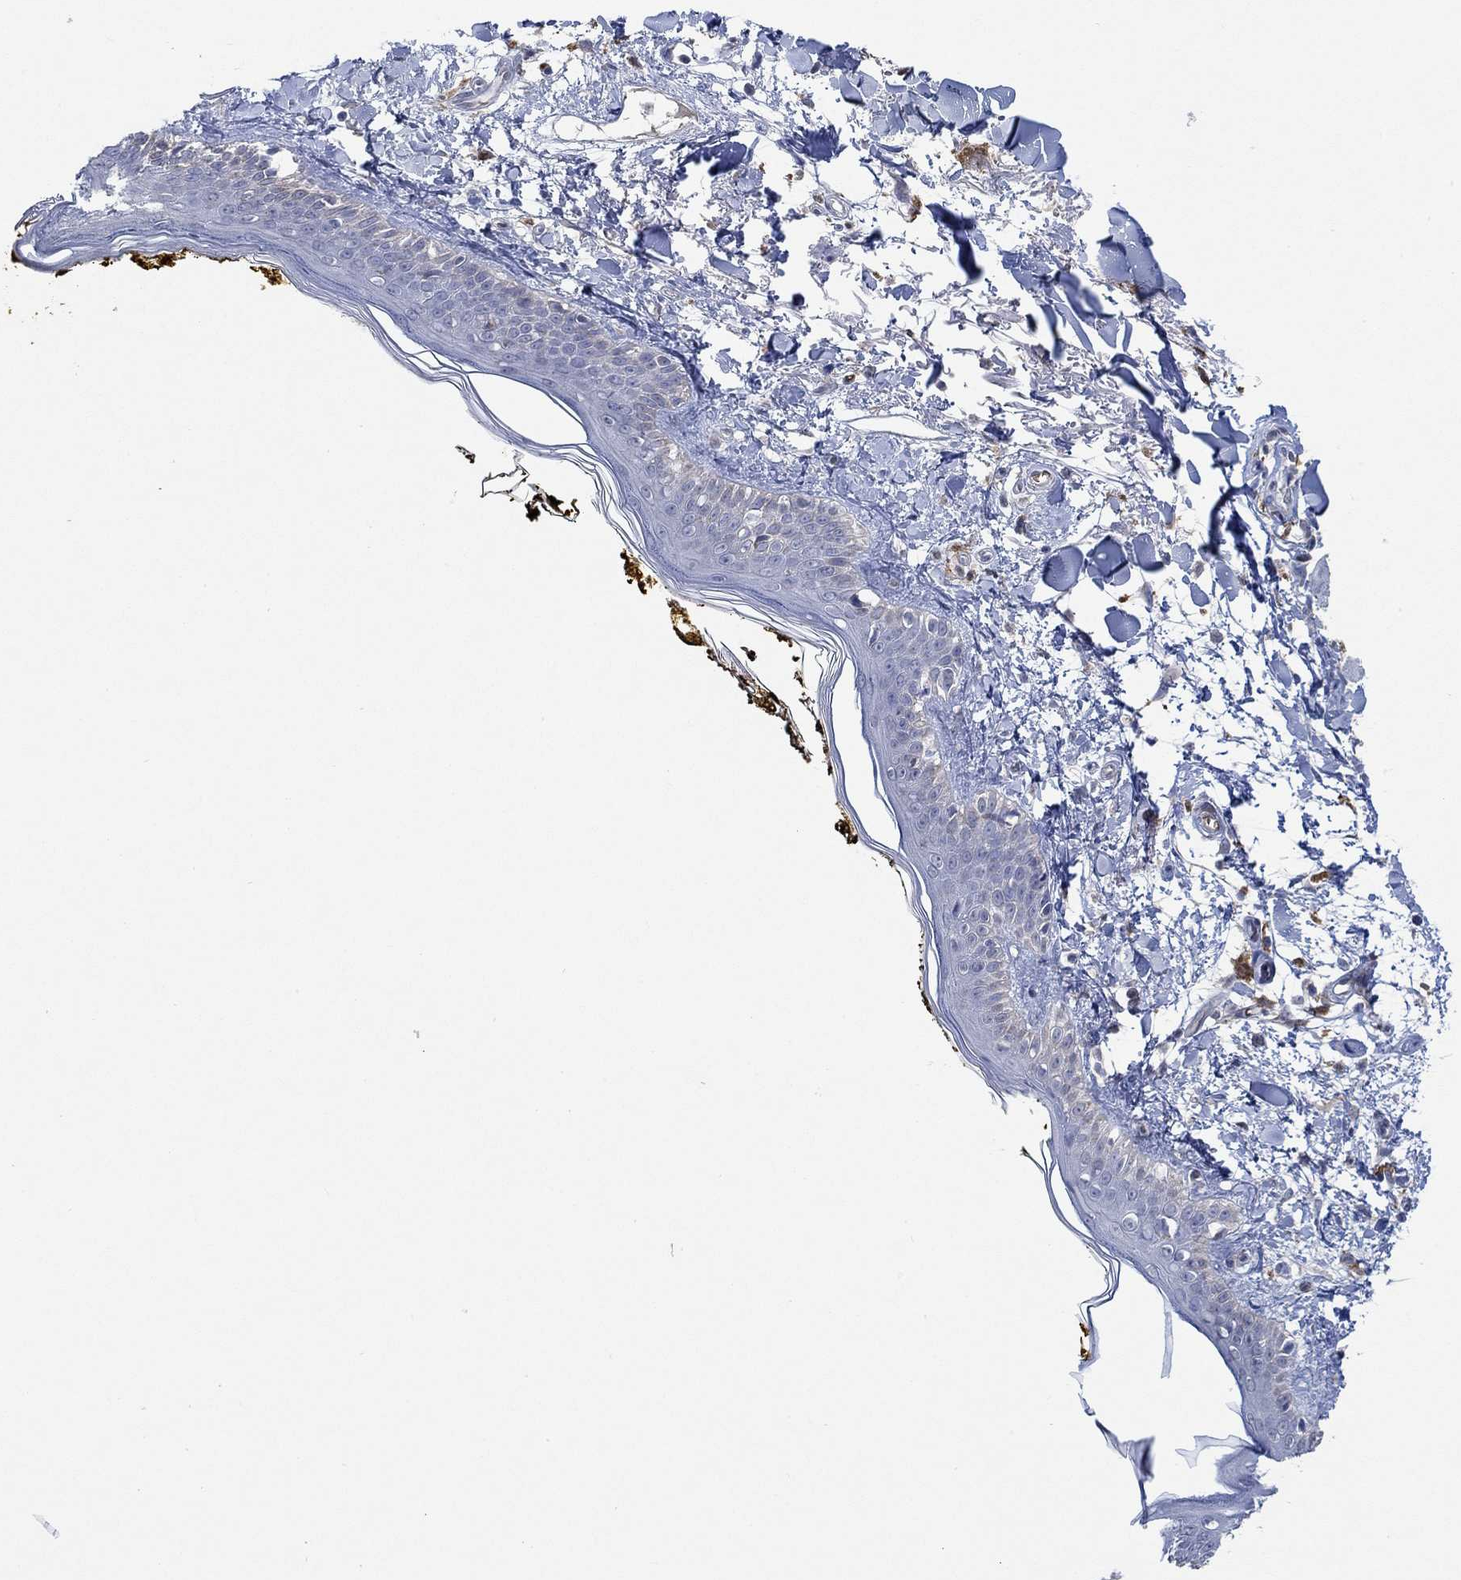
{"staining": {"intensity": "negative", "quantity": "none", "location": "none"}, "tissue": "skin", "cell_type": "Fibroblasts", "image_type": "normal", "snomed": [{"axis": "morphology", "description": "Normal tissue, NOS"}, {"axis": "topography", "description": "Skin"}], "caption": "An IHC image of benign skin is shown. There is no staining in fibroblasts of skin.", "gene": "MPP1", "patient": {"sex": "male", "age": 76}}